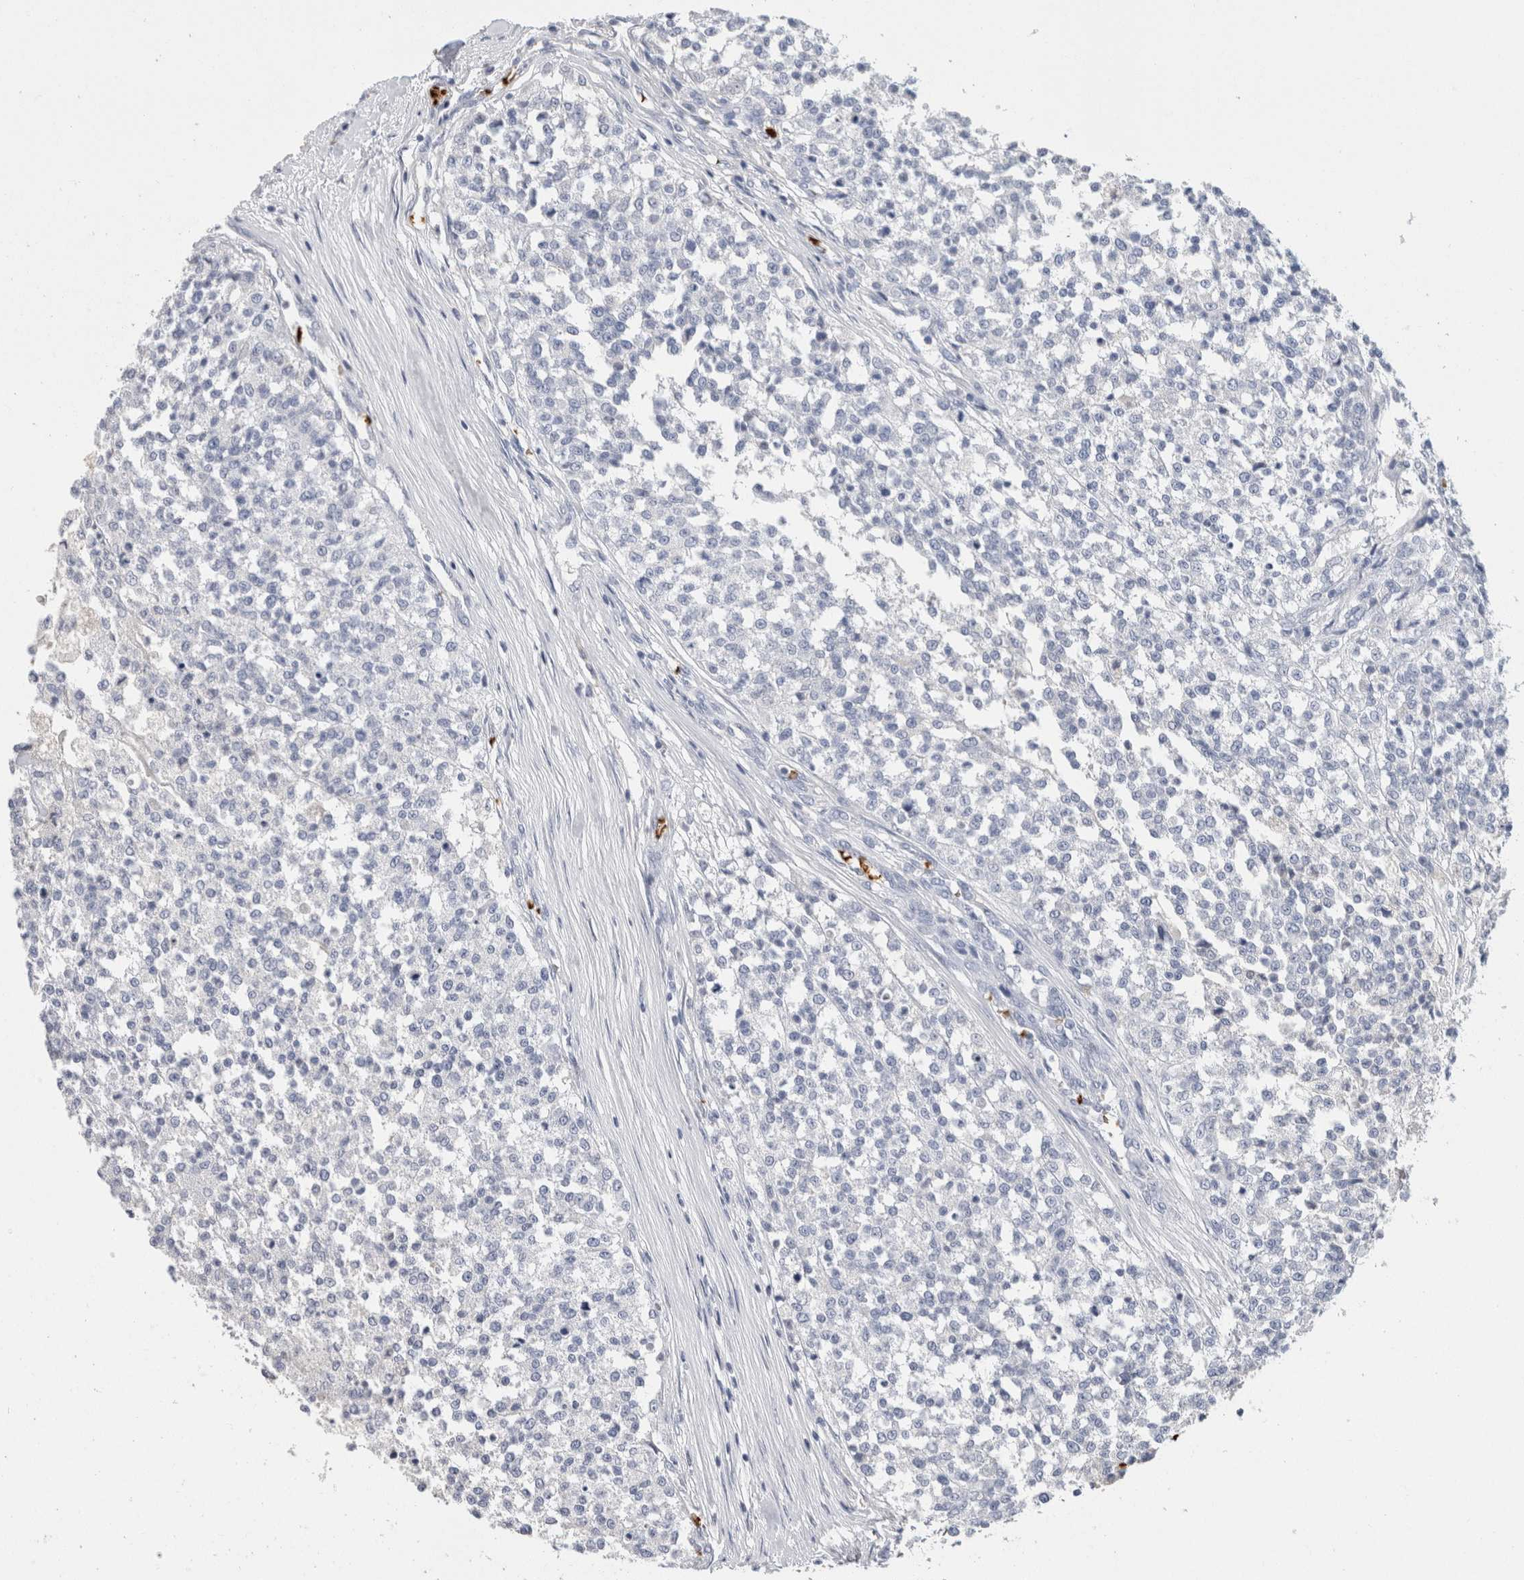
{"staining": {"intensity": "negative", "quantity": "none", "location": "none"}, "tissue": "testis cancer", "cell_type": "Tumor cells", "image_type": "cancer", "snomed": [{"axis": "morphology", "description": "Seminoma, NOS"}, {"axis": "topography", "description": "Testis"}], "caption": "An IHC histopathology image of seminoma (testis) is shown. There is no staining in tumor cells of seminoma (testis).", "gene": "CA1", "patient": {"sex": "male", "age": 59}}